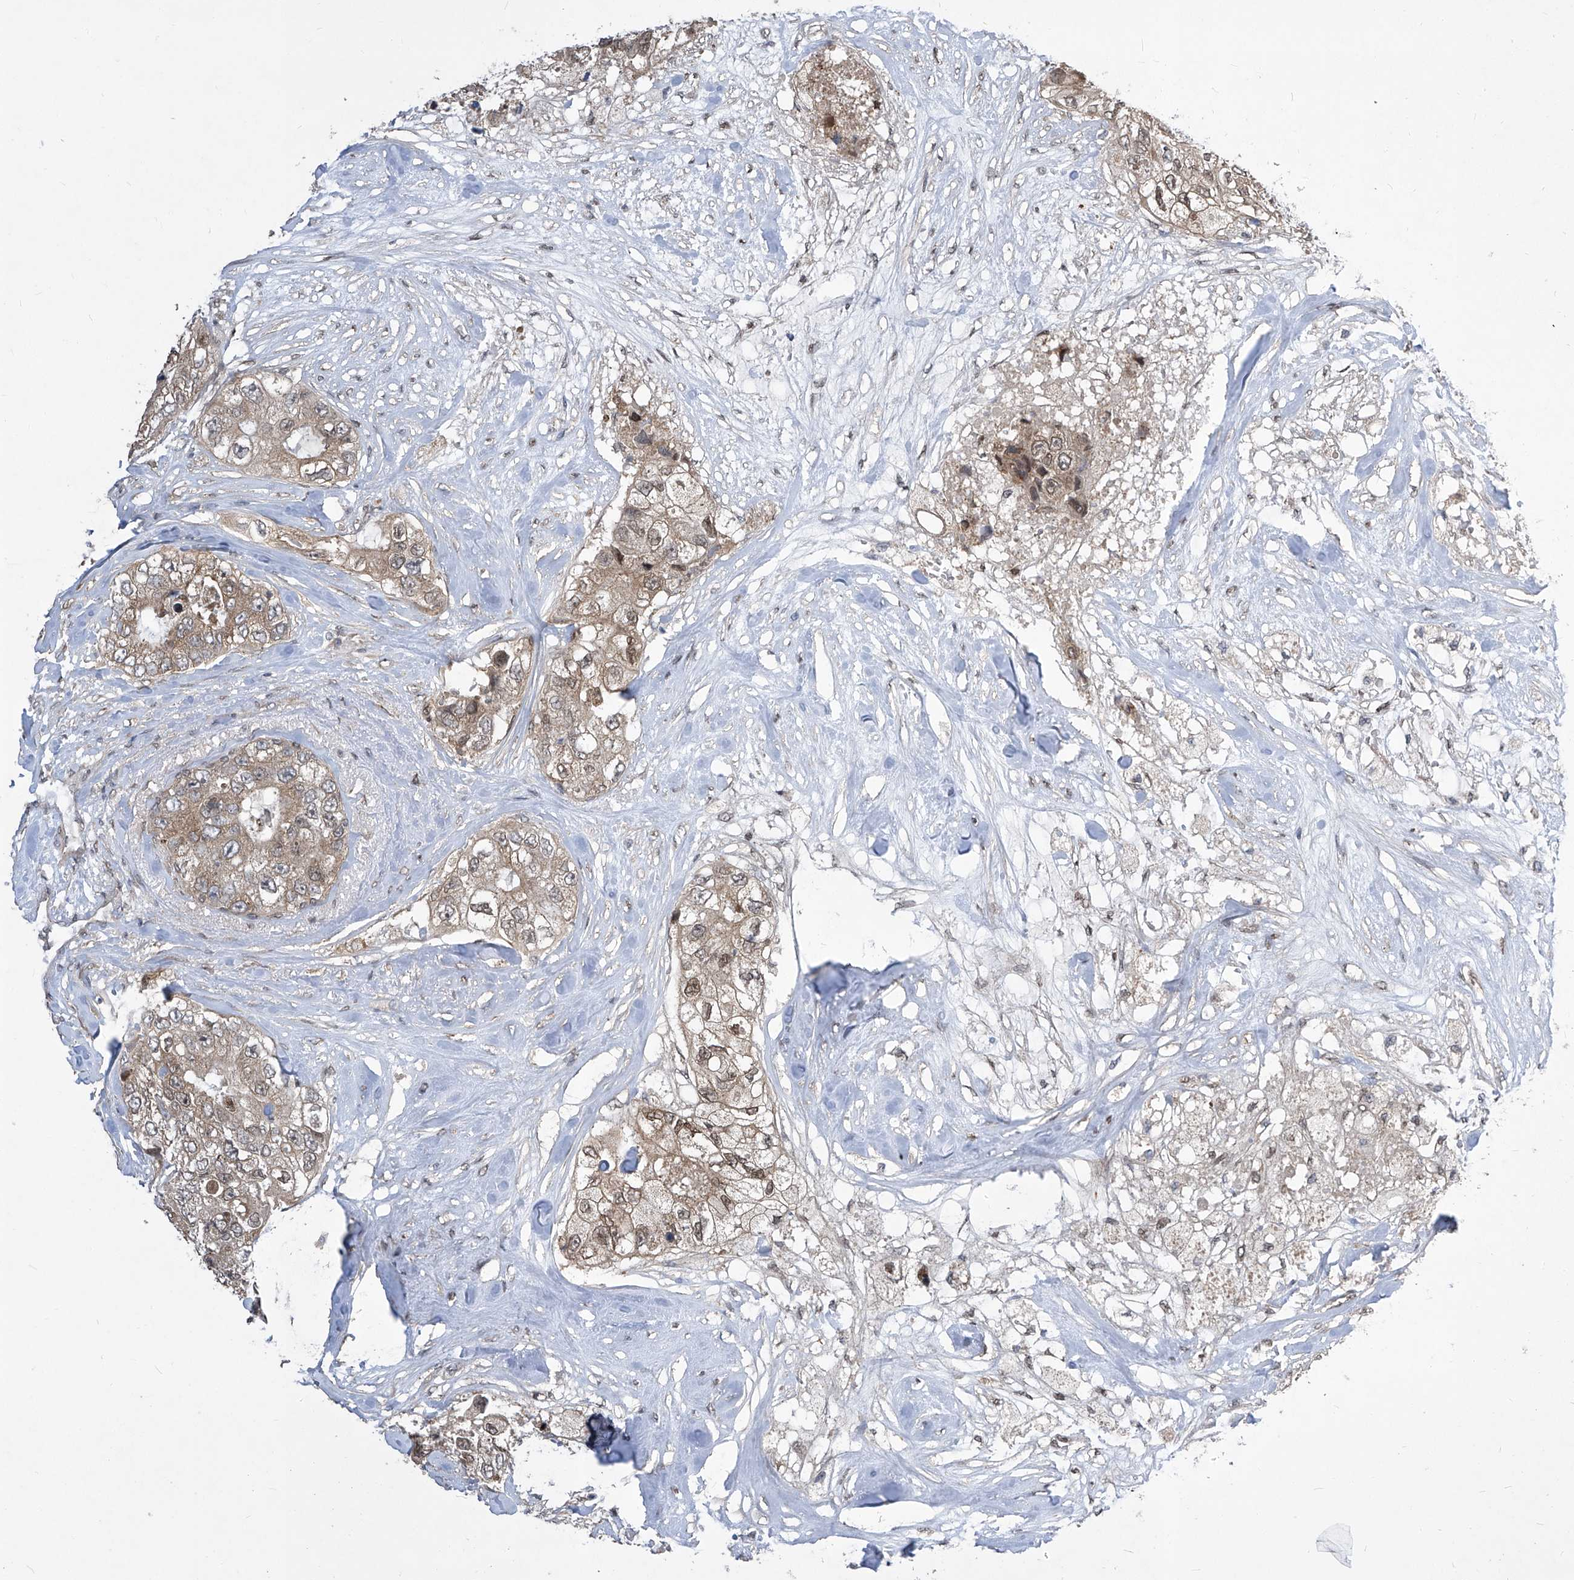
{"staining": {"intensity": "weak", "quantity": ">75%", "location": "cytoplasmic/membranous,nuclear"}, "tissue": "breast cancer", "cell_type": "Tumor cells", "image_type": "cancer", "snomed": [{"axis": "morphology", "description": "Duct carcinoma"}, {"axis": "topography", "description": "Breast"}], "caption": "Protein analysis of infiltrating ductal carcinoma (breast) tissue demonstrates weak cytoplasmic/membranous and nuclear expression in approximately >75% of tumor cells. Using DAB (3,3'-diaminobenzidine) (brown) and hematoxylin (blue) stains, captured at high magnification using brightfield microscopy.", "gene": "CETN2", "patient": {"sex": "female", "age": 62}}